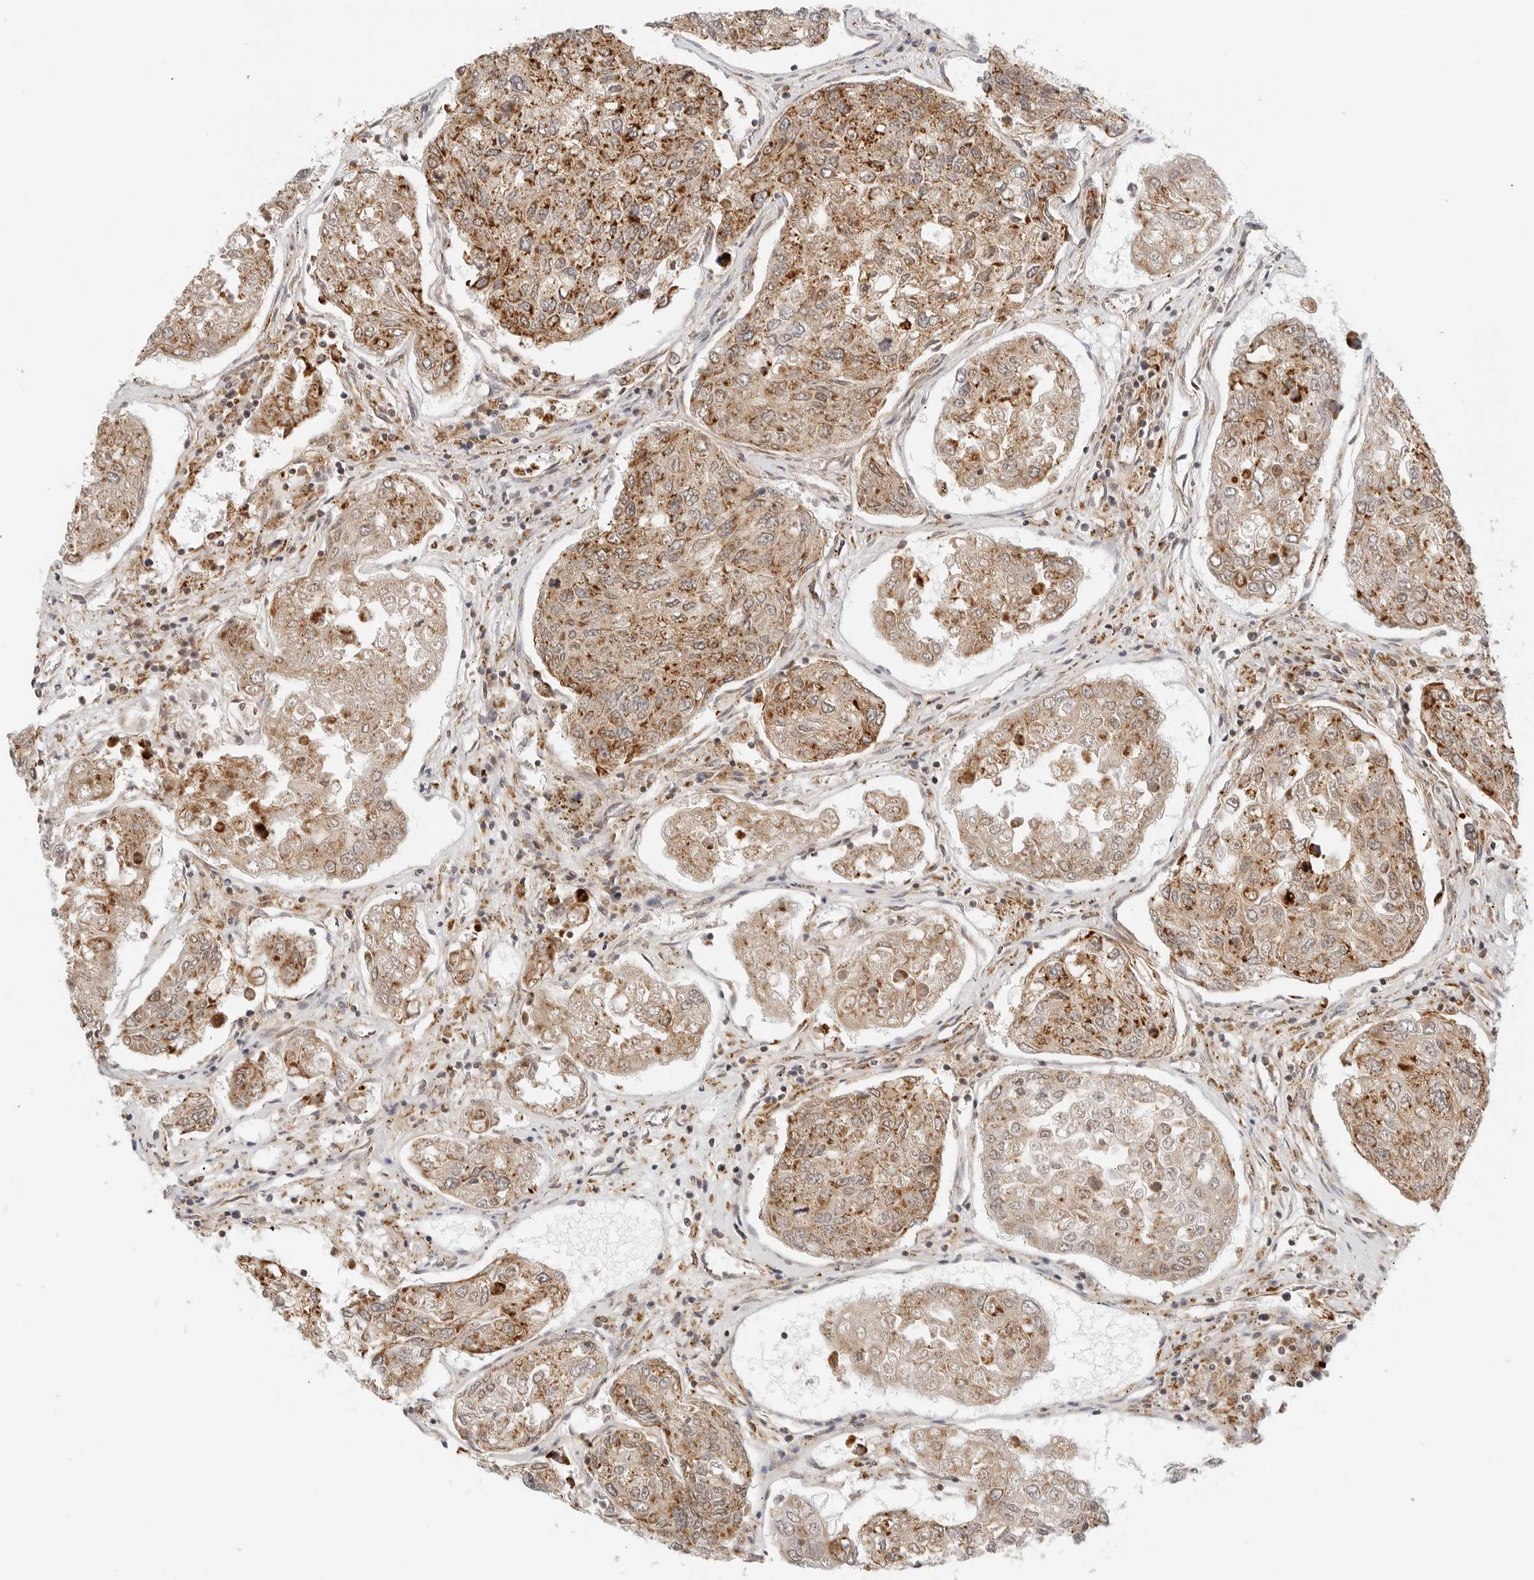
{"staining": {"intensity": "moderate", "quantity": ">75%", "location": "cytoplasmic/membranous"}, "tissue": "urothelial cancer", "cell_type": "Tumor cells", "image_type": "cancer", "snomed": [{"axis": "morphology", "description": "Urothelial carcinoma, High grade"}, {"axis": "topography", "description": "Lymph node"}, {"axis": "topography", "description": "Urinary bladder"}], "caption": "A brown stain labels moderate cytoplasmic/membranous staining of a protein in high-grade urothelial carcinoma tumor cells.", "gene": "DYRK4", "patient": {"sex": "male", "age": 51}}